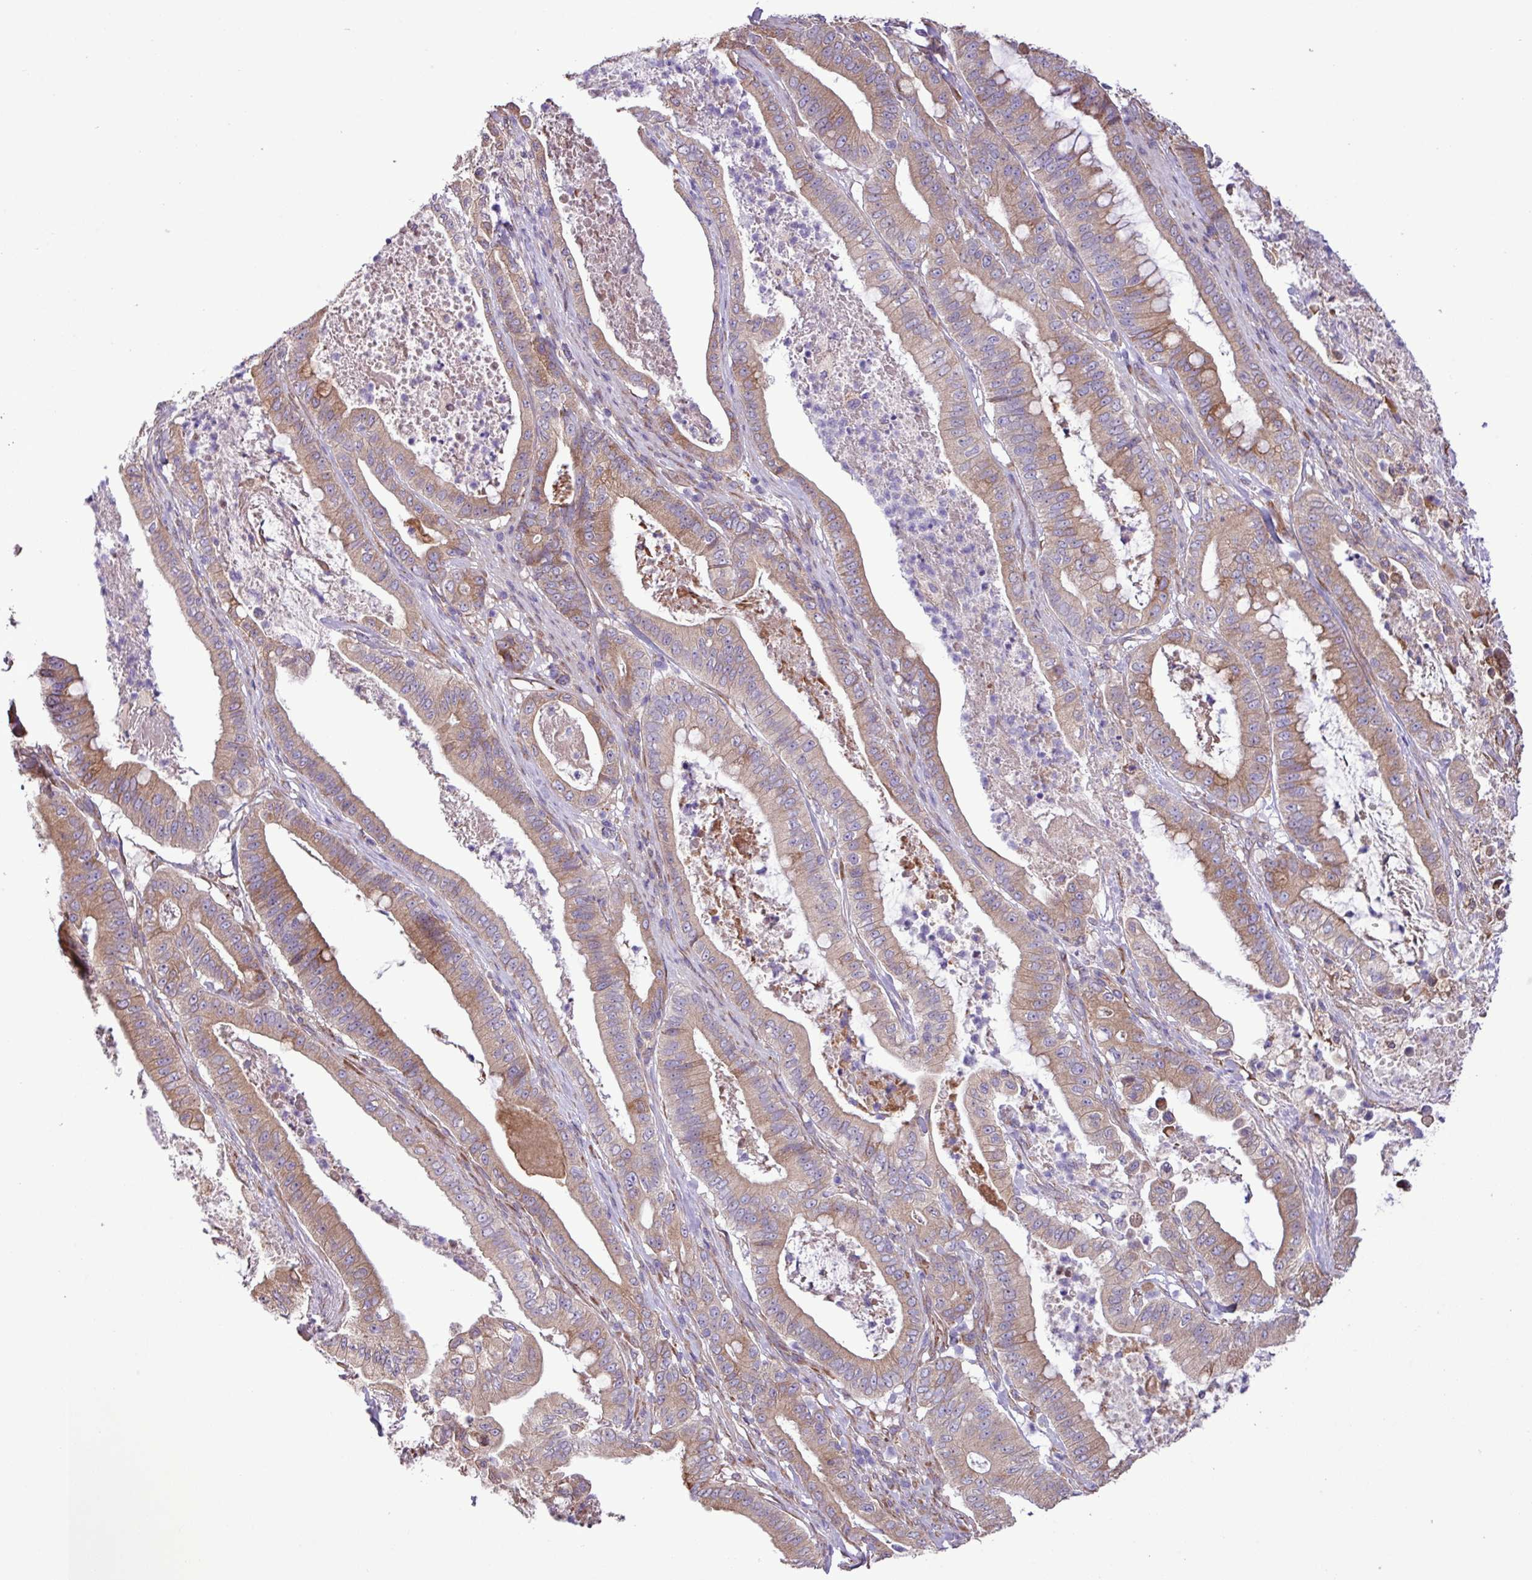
{"staining": {"intensity": "moderate", "quantity": "25%-75%", "location": "cytoplasmic/membranous"}, "tissue": "pancreatic cancer", "cell_type": "Tumor cells", "image_type": "cancer", "snomed": [{"axis": "morphology", "description": "Adenocarcinoma, NOS"}, {"axis": "topography", "description": "Pancreas"}], "caption": "A medium amount of moderate cytoplasmic/membranous staining is appreciated in approximately 25%-75% of tumor cells in pancreatic cancer tissue. (IHC, brightfield microscopy, high magnification).", "gene": "MEGF6", "patient": {"sex": "male", "age": 71}}